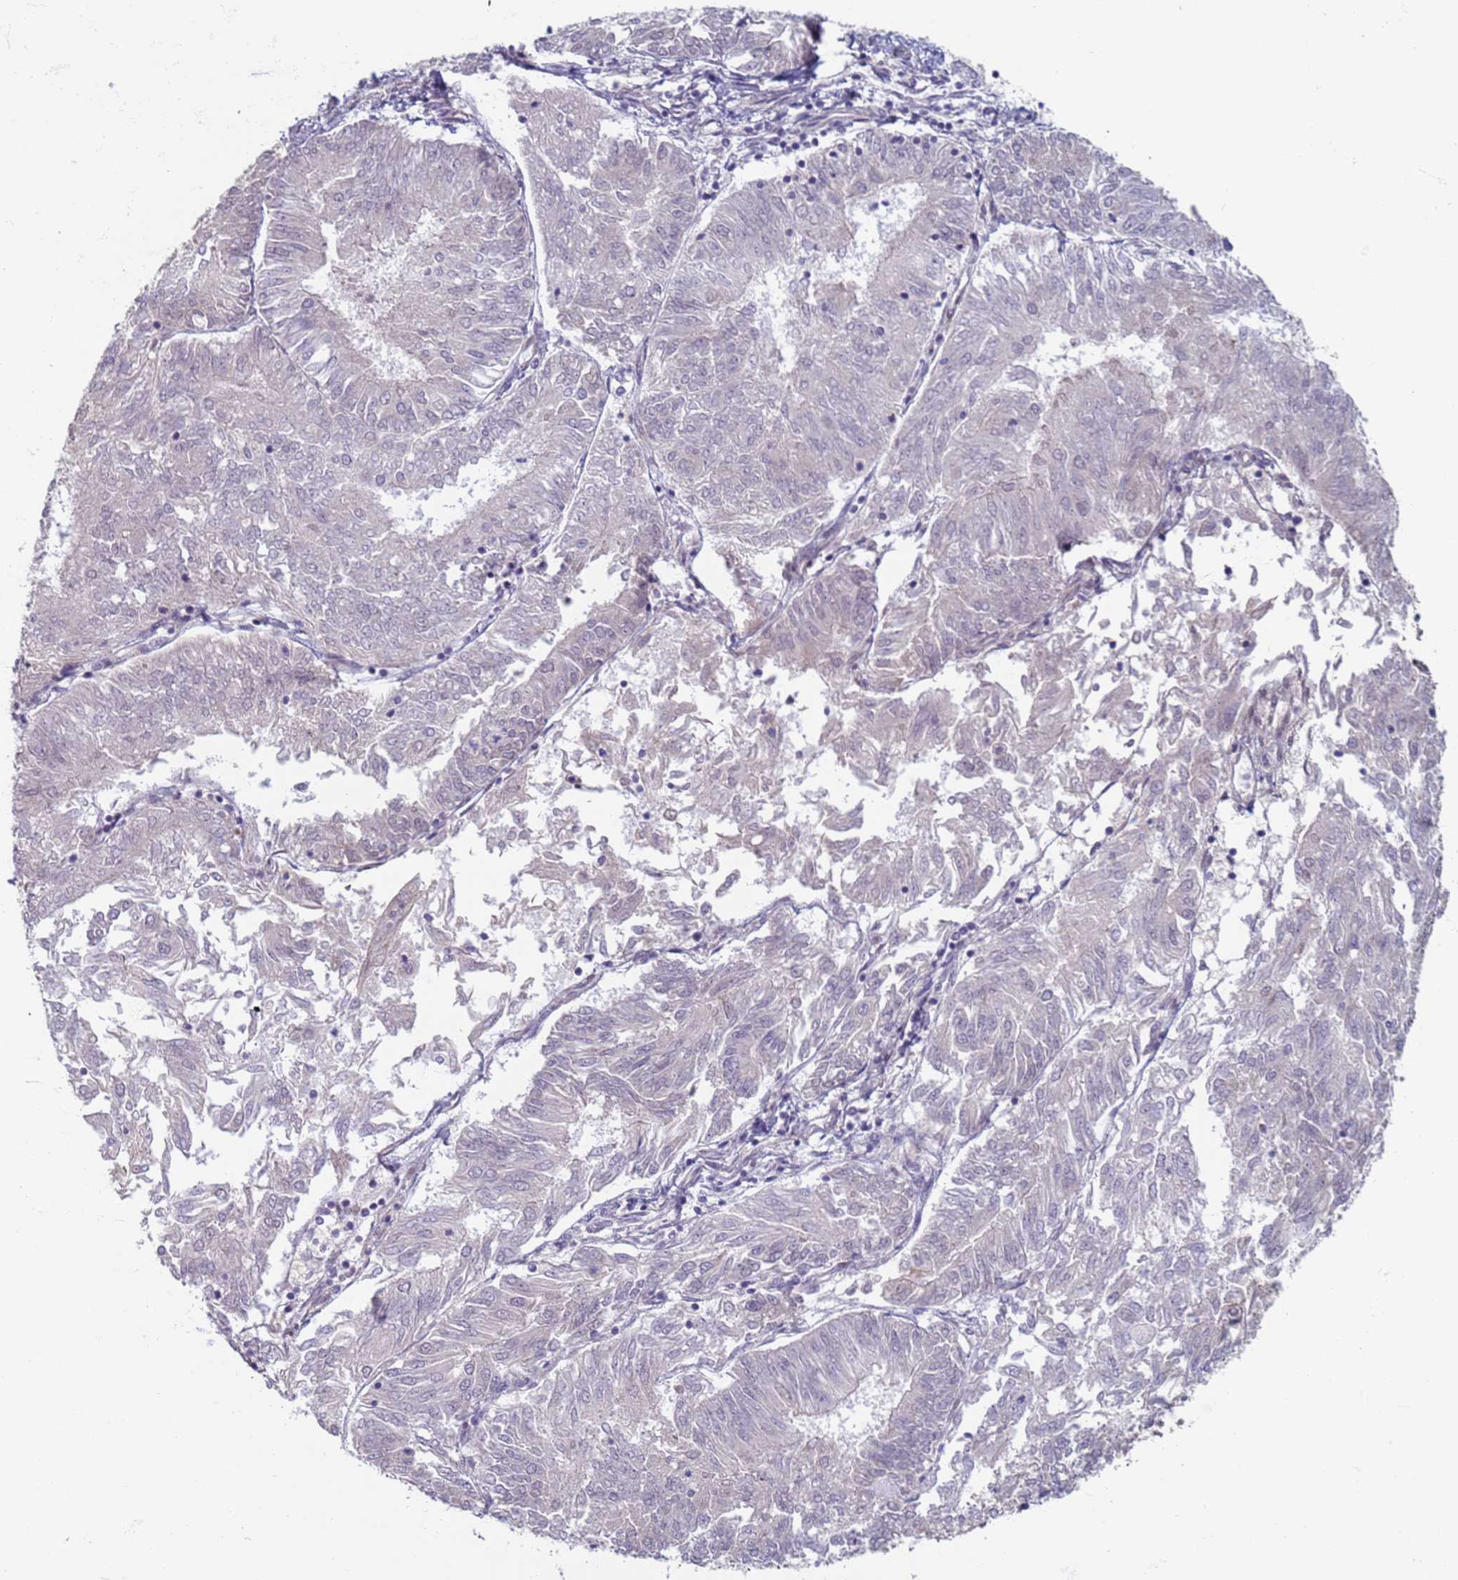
{"staining": {"intensity": "negative", "quantity": "none", "location": "none"}, "tissue": "endometrial cancer", "cell_type": "Tumor cells", "image_type": "cancer", "snomed": [{"axis": "morphology", "description": "Adenocarcinoma, NOS"}, {"axis": "topography", "description": "Endometrium"}], "caption": "The histopathology image exhibits no staining of tumor cells in endometrial cancer (adenocarcinoma).", "gene": "SAE1", "patient": {"sex": "female", "age": 58}}